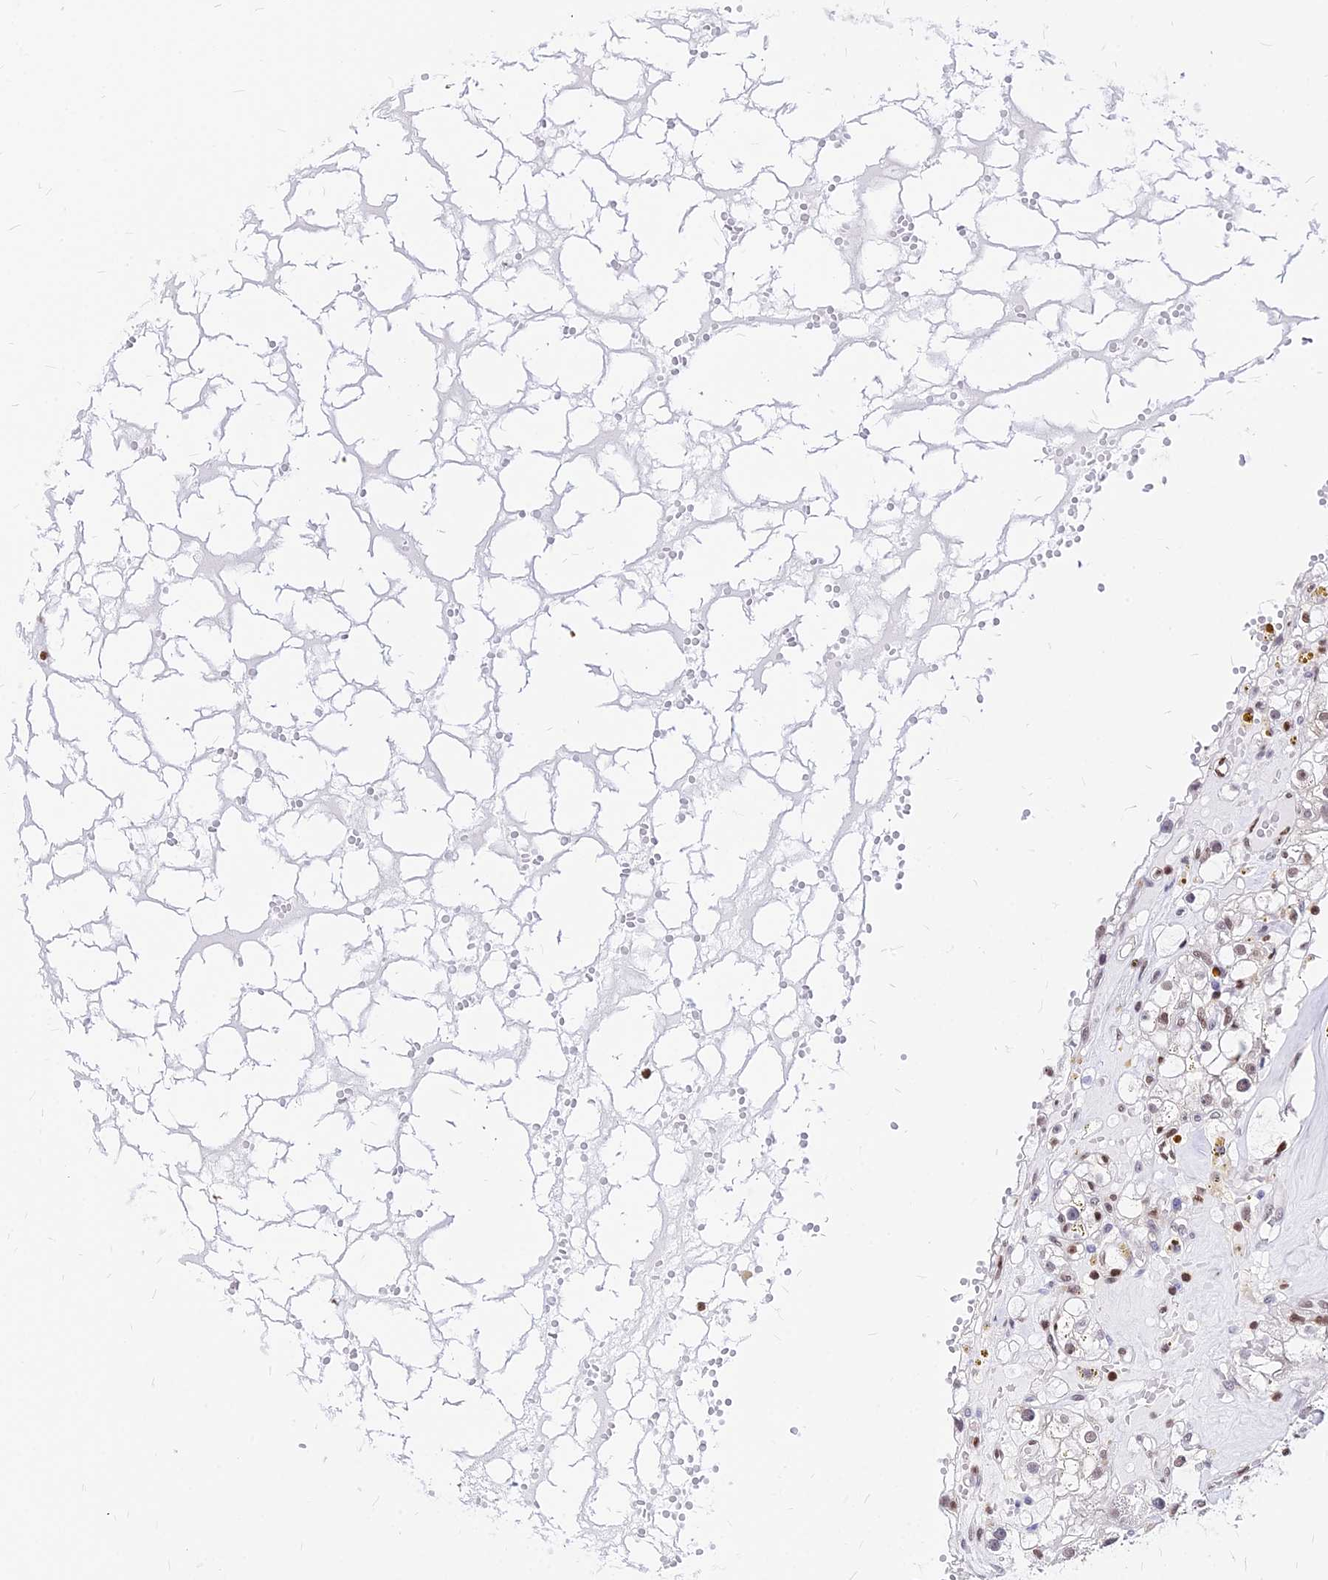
{"staining": {"intensity": "negative", "quantity": "none", "location": "none"}, "tissue": "renal cancer", "cell_type": "Tumor cells", "image_type": "cancer", "snomed": [{"axis": "morphology", "description": "Adenocarcinoma, NOS"}, {"axis": "topography", "description": "Kidney"}], "caption": "Immunohistochemistry micrograph of renal adenocarcinoma stained for a protein (brown), which shows no expression in tumor cells. (DAB (3,3'-diaminobenzidine) IHC with hematoxylin counter stain).", "gene": "PAXX", "patient": {"sex": "male", "age": 56}}